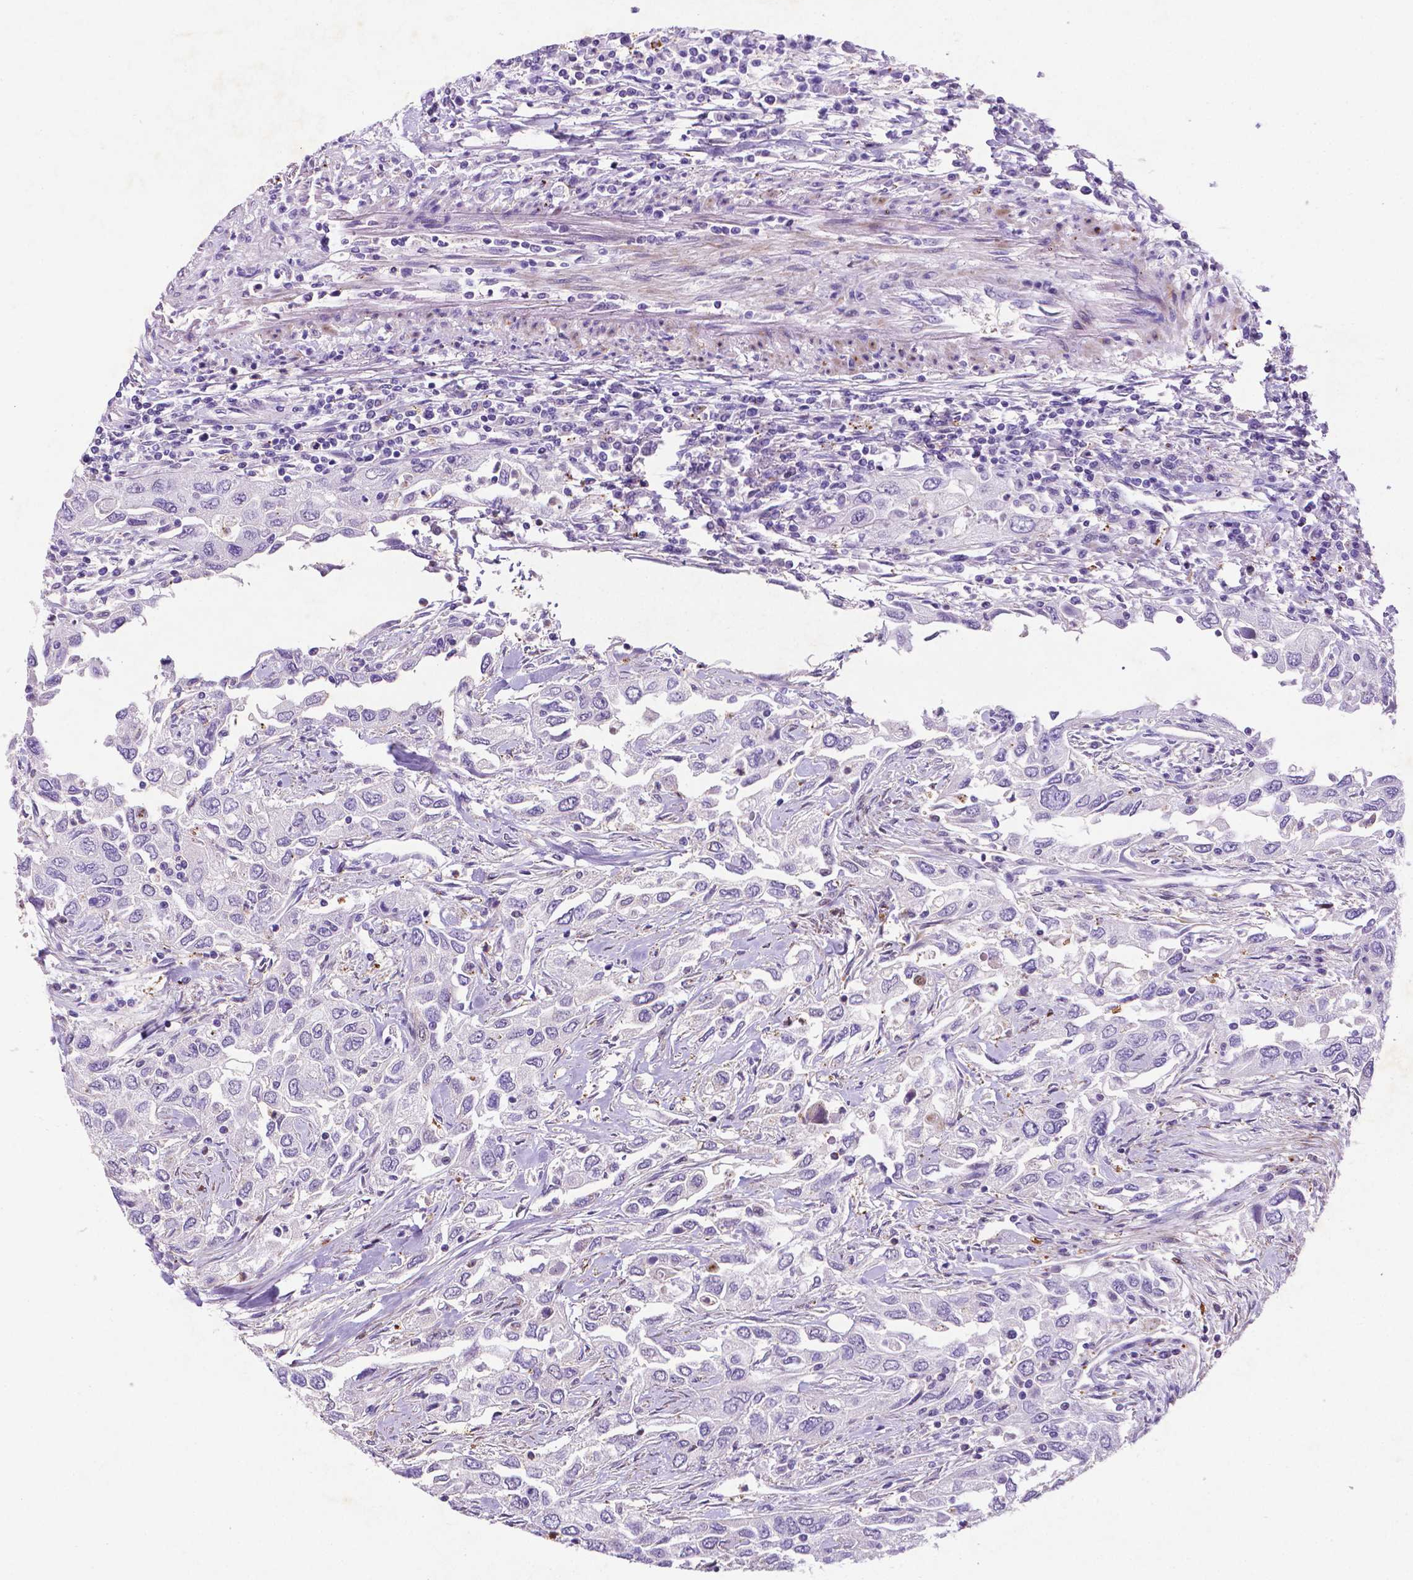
{"staining": {"intensity": "negative", "quantity": "none", "location": "none"}, "tissue": "urothelial cancer", "cell_type": "Tumor cells", "image_type": "cancer", "snomed": [{"axis": "morphology", "description": "Urothelial carcinoma, High grade"}, {"axis": "topography", "description": "Urinary bladder"}], "caption": "This is an immunohistochemistry (IHC) photomicrograph of human urothelial carcinoma (high-grade). There is no positivity in tumor cells.", "gene": "TM4SF20", "patient": {"sex": "male", "age": 76}}